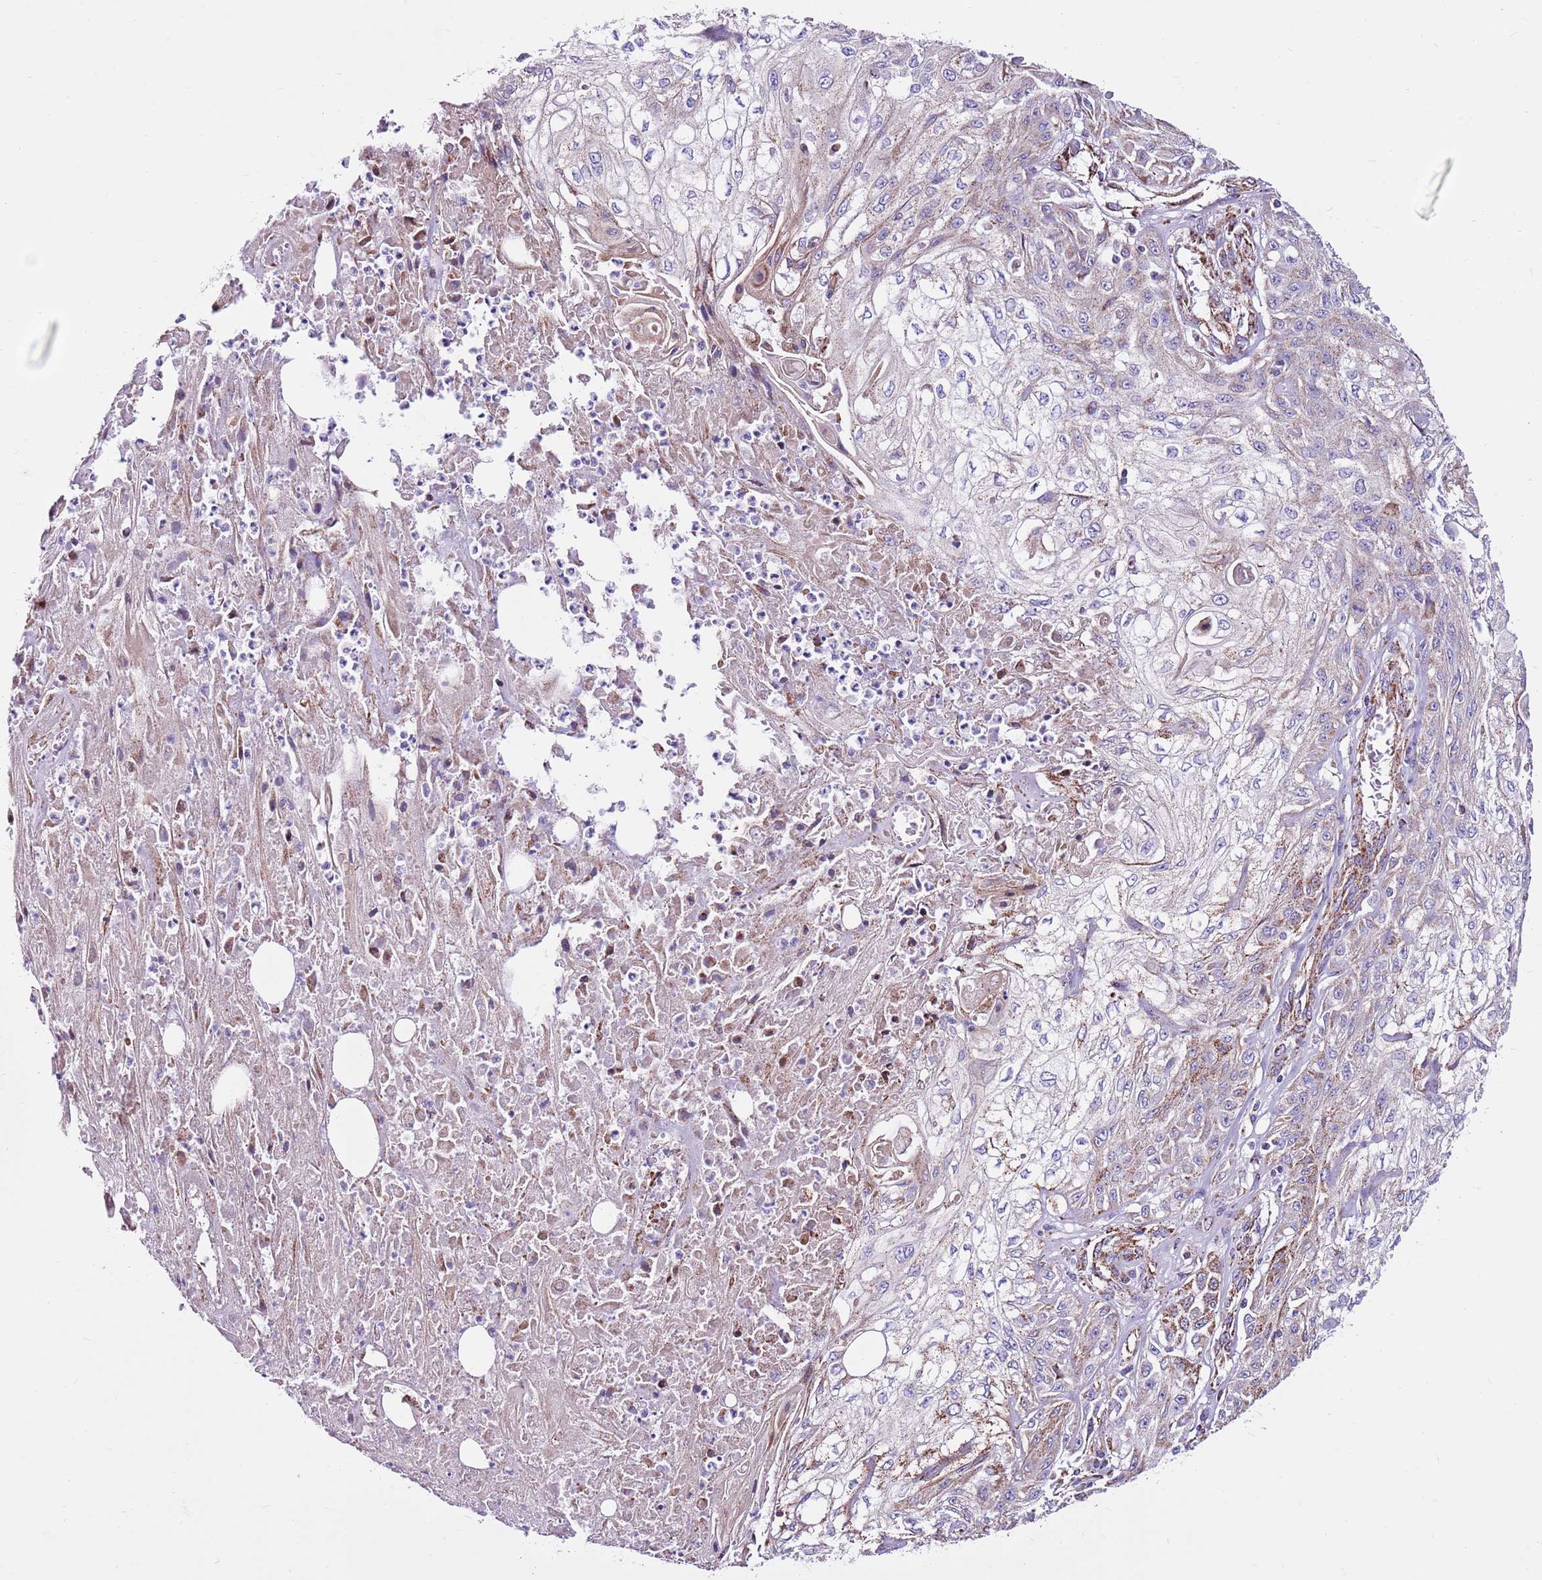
{"staining": {"intensity": "moderate", "quantity": "<25%", "location": "cytoplasmic/membranous"}, "tissue": "skin cancer", "cell_type": "Tumor cells", "image_type": "cancer", "snomed": [{"axis": "morphology", "description": "Squamous cell carcinoma, NOS"}, {"axis": "morphology", "description": "Squamous cell carcinoma, metastatic, NOS"}, {"axis": "topography", "description": "Skin"}, {"axis": "topography", "description": "Lymph node"}], "caption": "Immunohistochemistry staining of skin cancer, which shows low levels of moderate cytoplasmic/membranous staining in about <25% of tumor cells indicating moderate cytoplasmic/membranous protein expression. The staining was performed using DAB (3,3'-diaminobenzidine) (brown) for protein detection and nuclei were counterstained in hematoxylin (blue).", "gene": "HECTD4", "patient": {"sex": "male", "age": 75}}